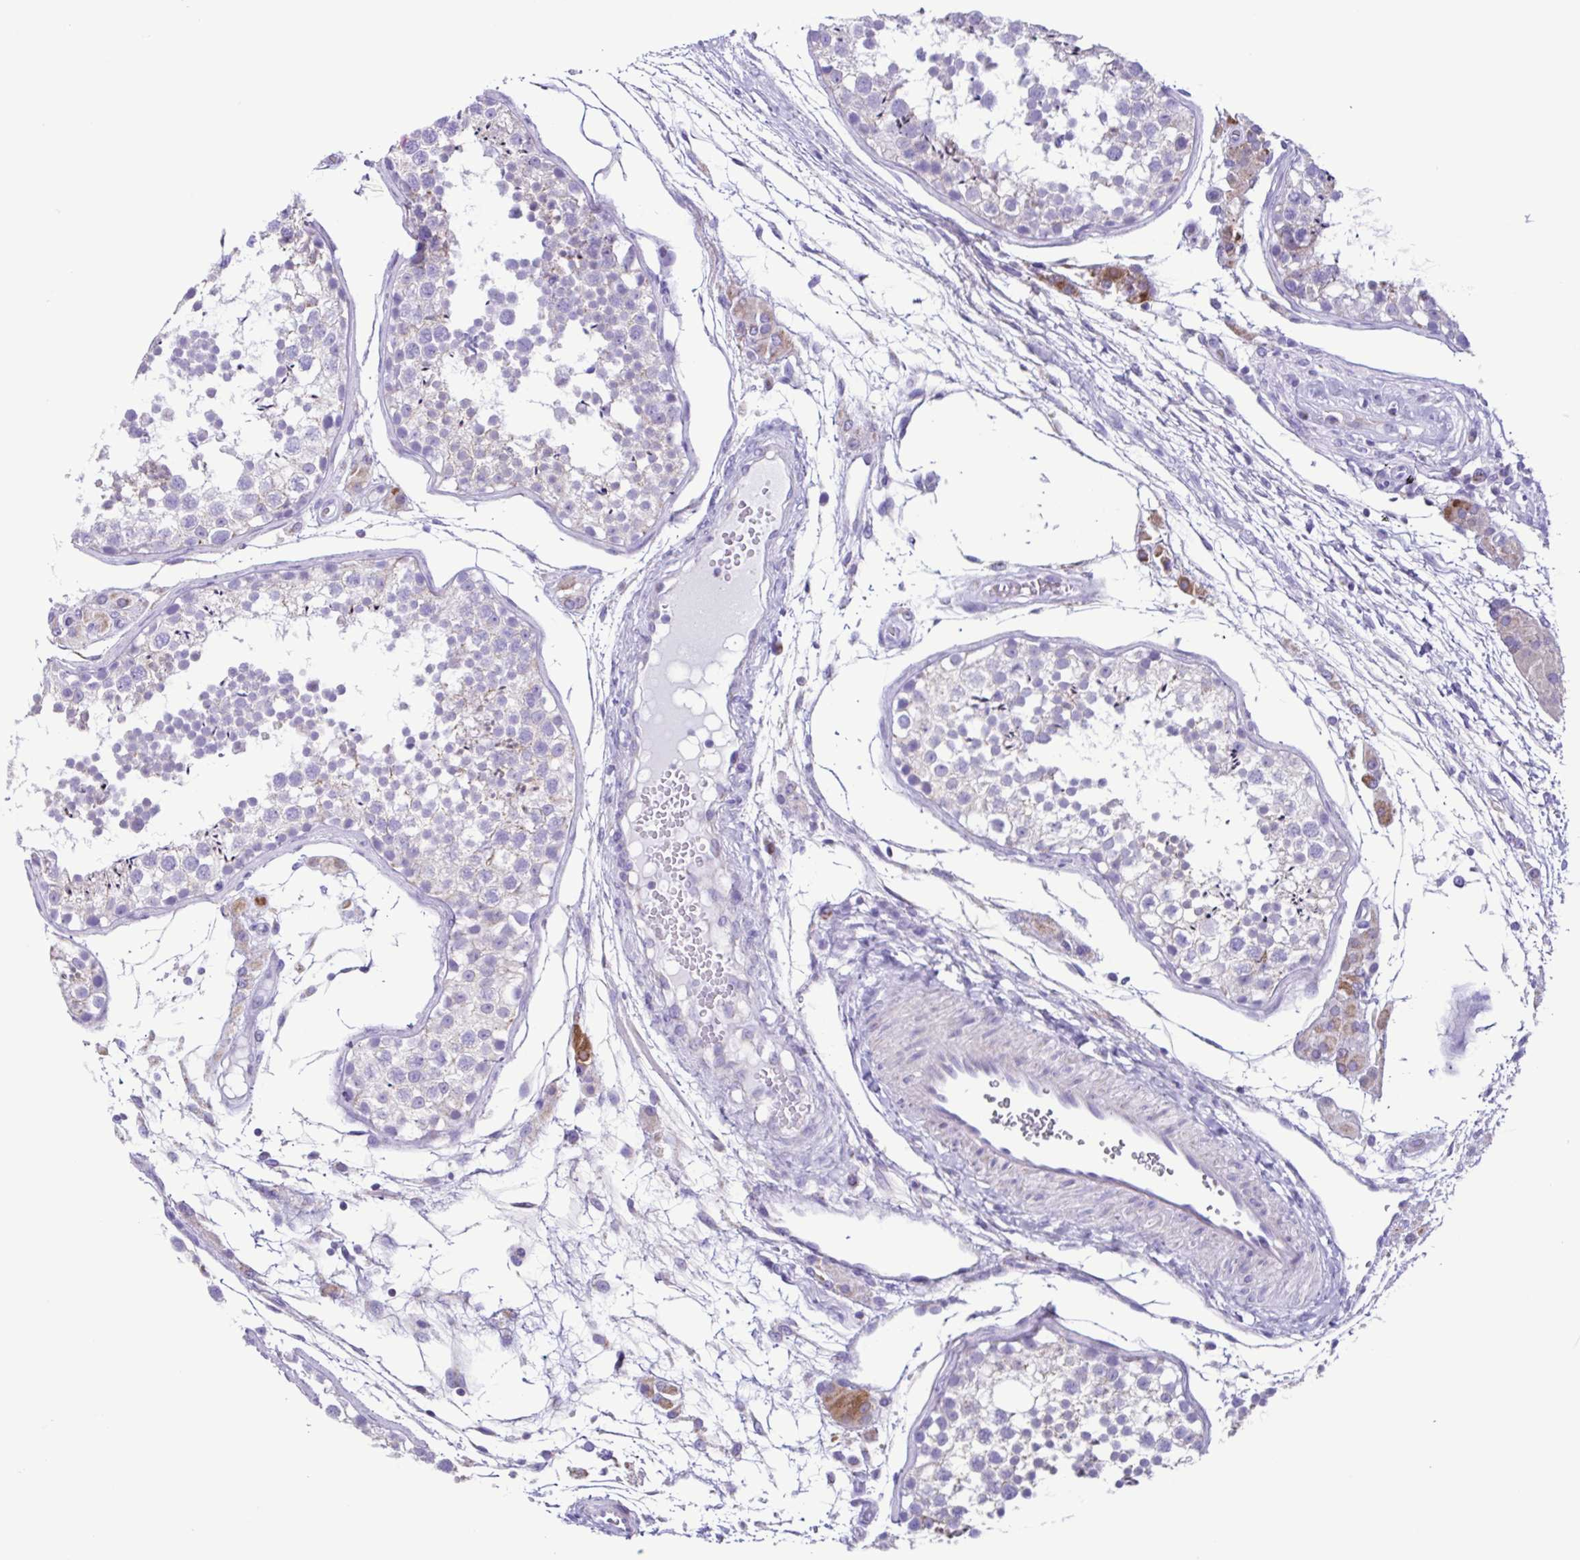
{"staining": {"intensity": "negative", "quantity": "none", "location": "none"}, "tissue": "testis", "cell_type": "Cells in seminiferous ducts", "image_type": "normal", "snomed": [{"axis": "morphology", "description": "Normal tissue, NOS"}, {"axis": "morphology", "description": "Seminoma, NOS"}, {"axis": "topography", "description": "Testis"}], "caption": "IHC image of benign human testis stained for a protein (brown), which shows no positivity in cells in seminiferous ducts. (Immunohistochemistry, brightfield microscopy, high magnification).", "gene": "ACTRT3", "patient": {"sex": "male", "age": 29}}